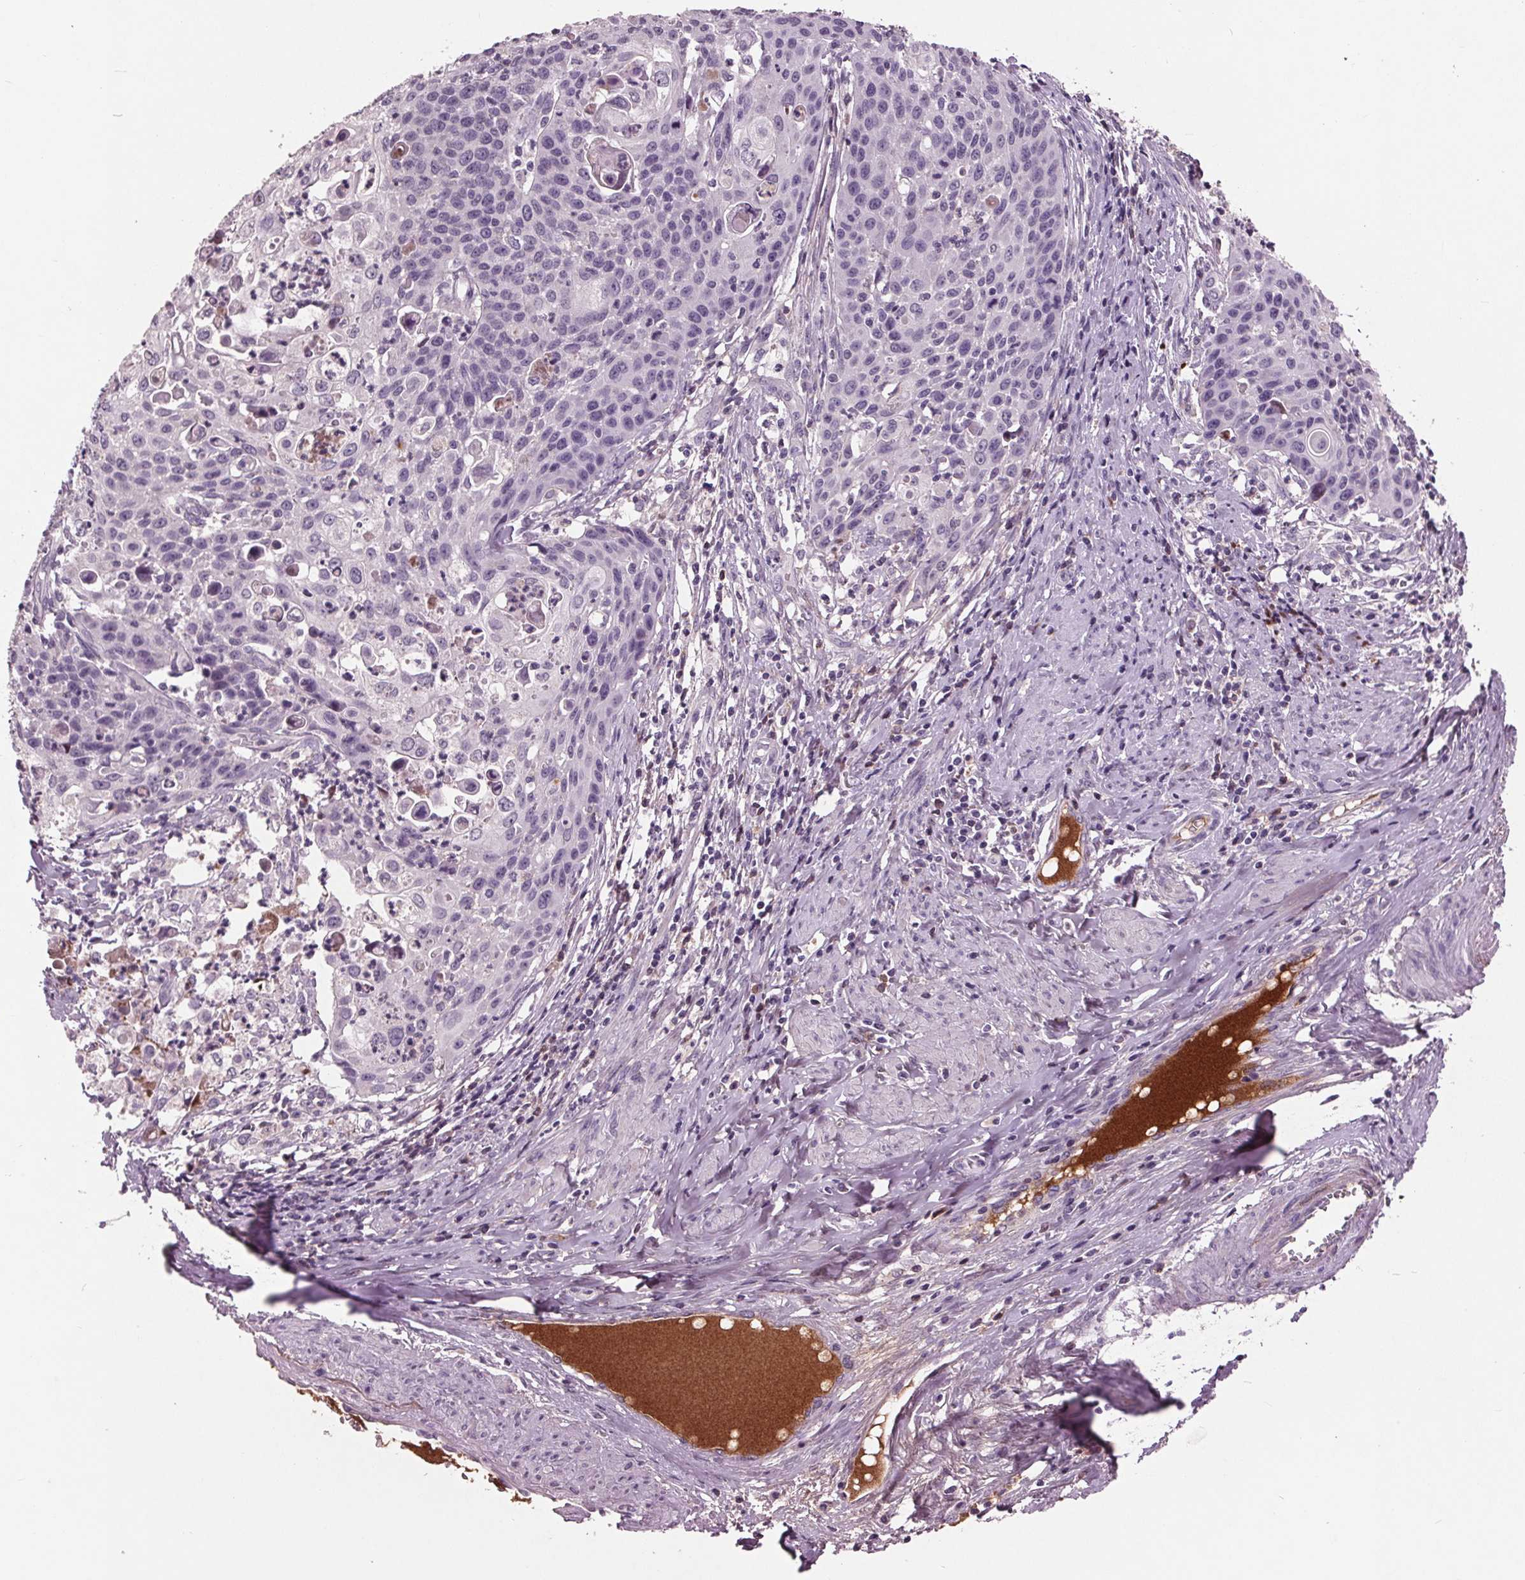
{"staining": {"intensity": "negative", "quantity": "none", "location": "none"}, "tissue": "cervical cancer", "cell_type": "Tumor cells", "image_type": "cancer", "snomed": [{"axis": "morphology", "description": "Squamous cell carcinoma, NOS"}, {"axis": "topography", "description": "Cervix"}], "caption": "A histopathology image of human cervical squamous cell carcinoma is negative for staining in tumor cells. (DAB (3,3'-diaminobenzidine) immunohistochemistry with hematoxylin counter stain).", "gene": "C6", "patient": {"sex": "female", "age": 65}}